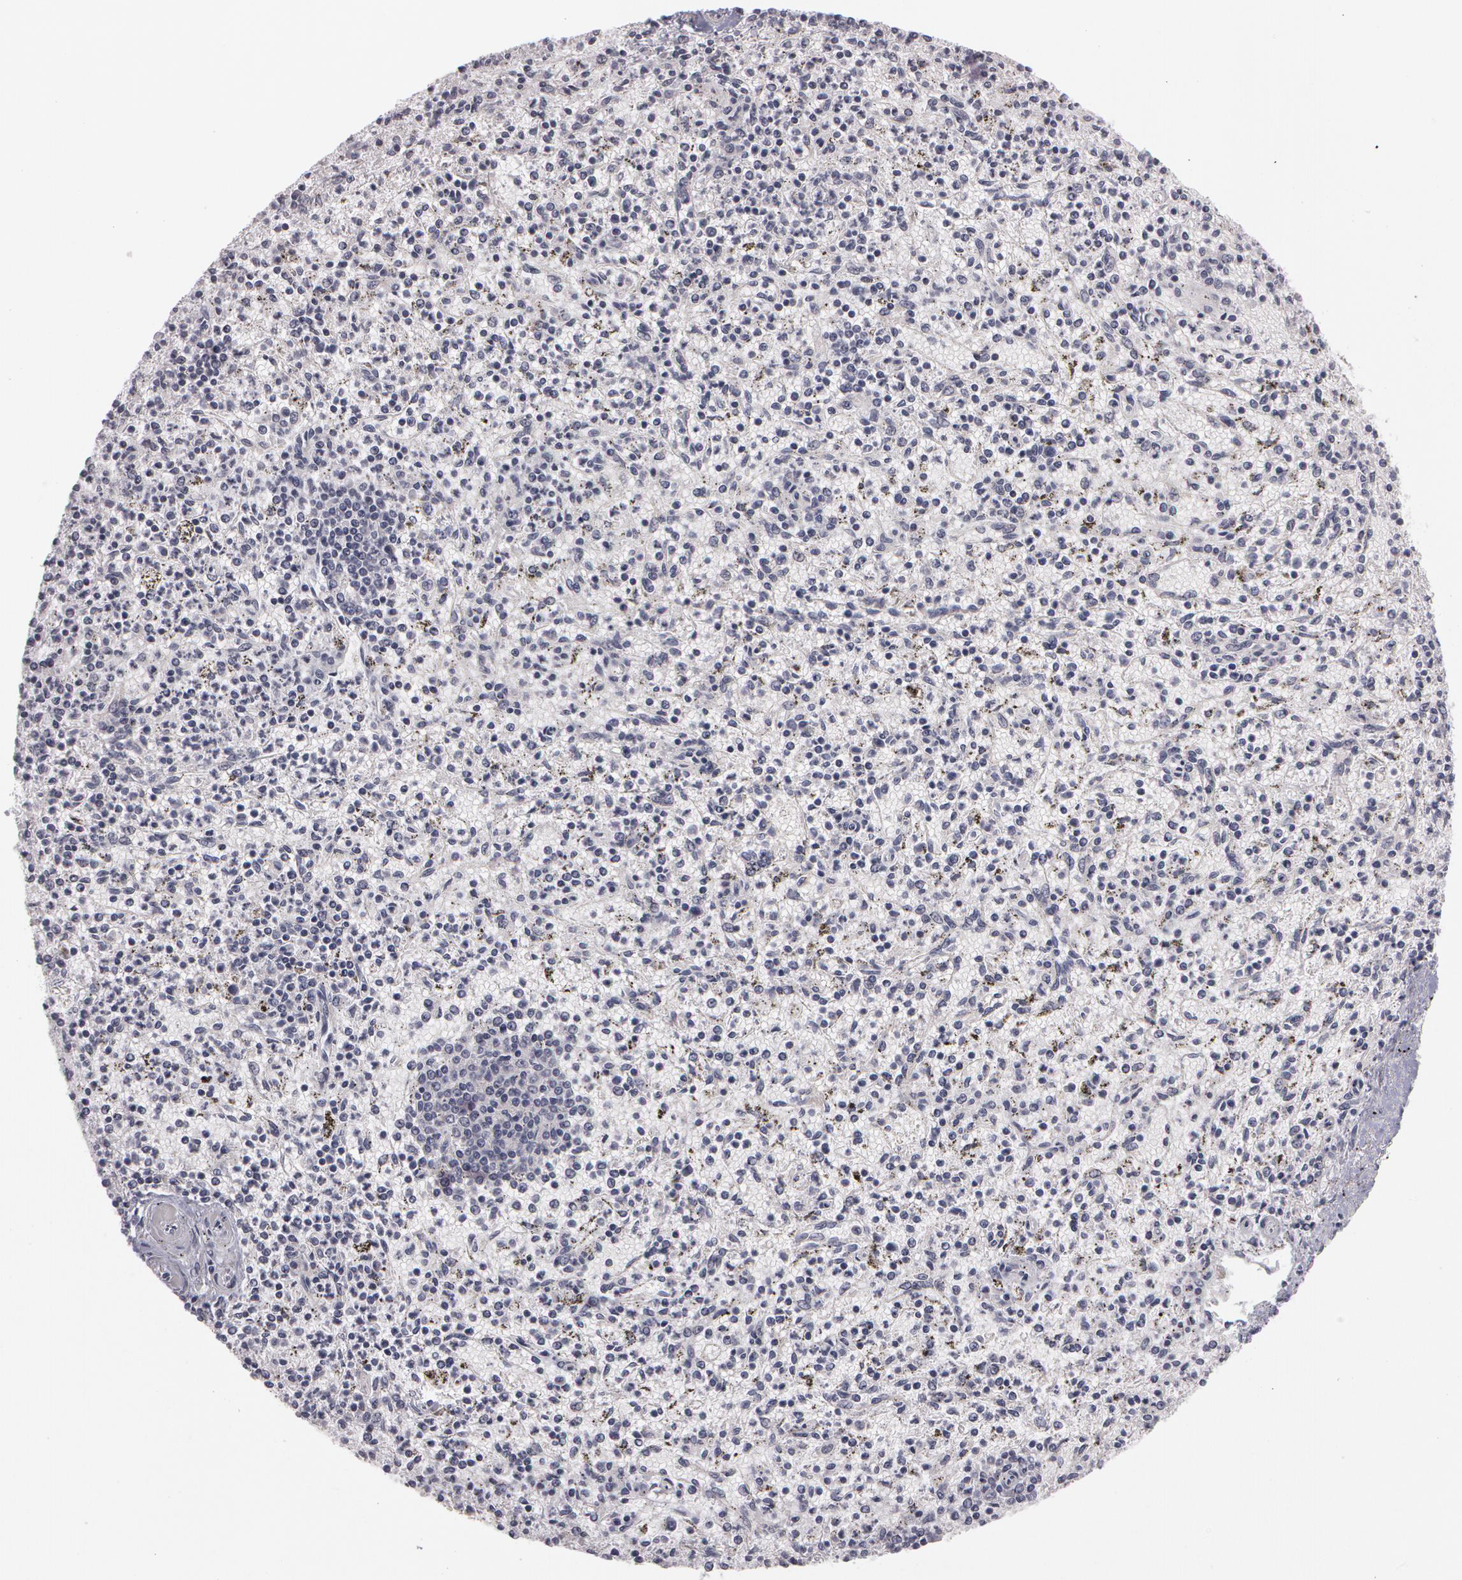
{"staining": {"intensity": "weak", "quantity": "<25%", "location": "cytoplasmic/membranous"}, "tissue": "spleen", "cell_type": "Cells in red pulp", "image_type": "normal", "snomed": [{"axis": "morphology", "description": "Normal tissue, NOS"}, {"axis": "topography", "description": "Spleen"}], "caption": "IHC image of benign spleen stained for a protein (brown), which demonstrates no expression in cells in red pulp.", "gene": "NEK9", "patient": {"sex": "male", "age": 72}}